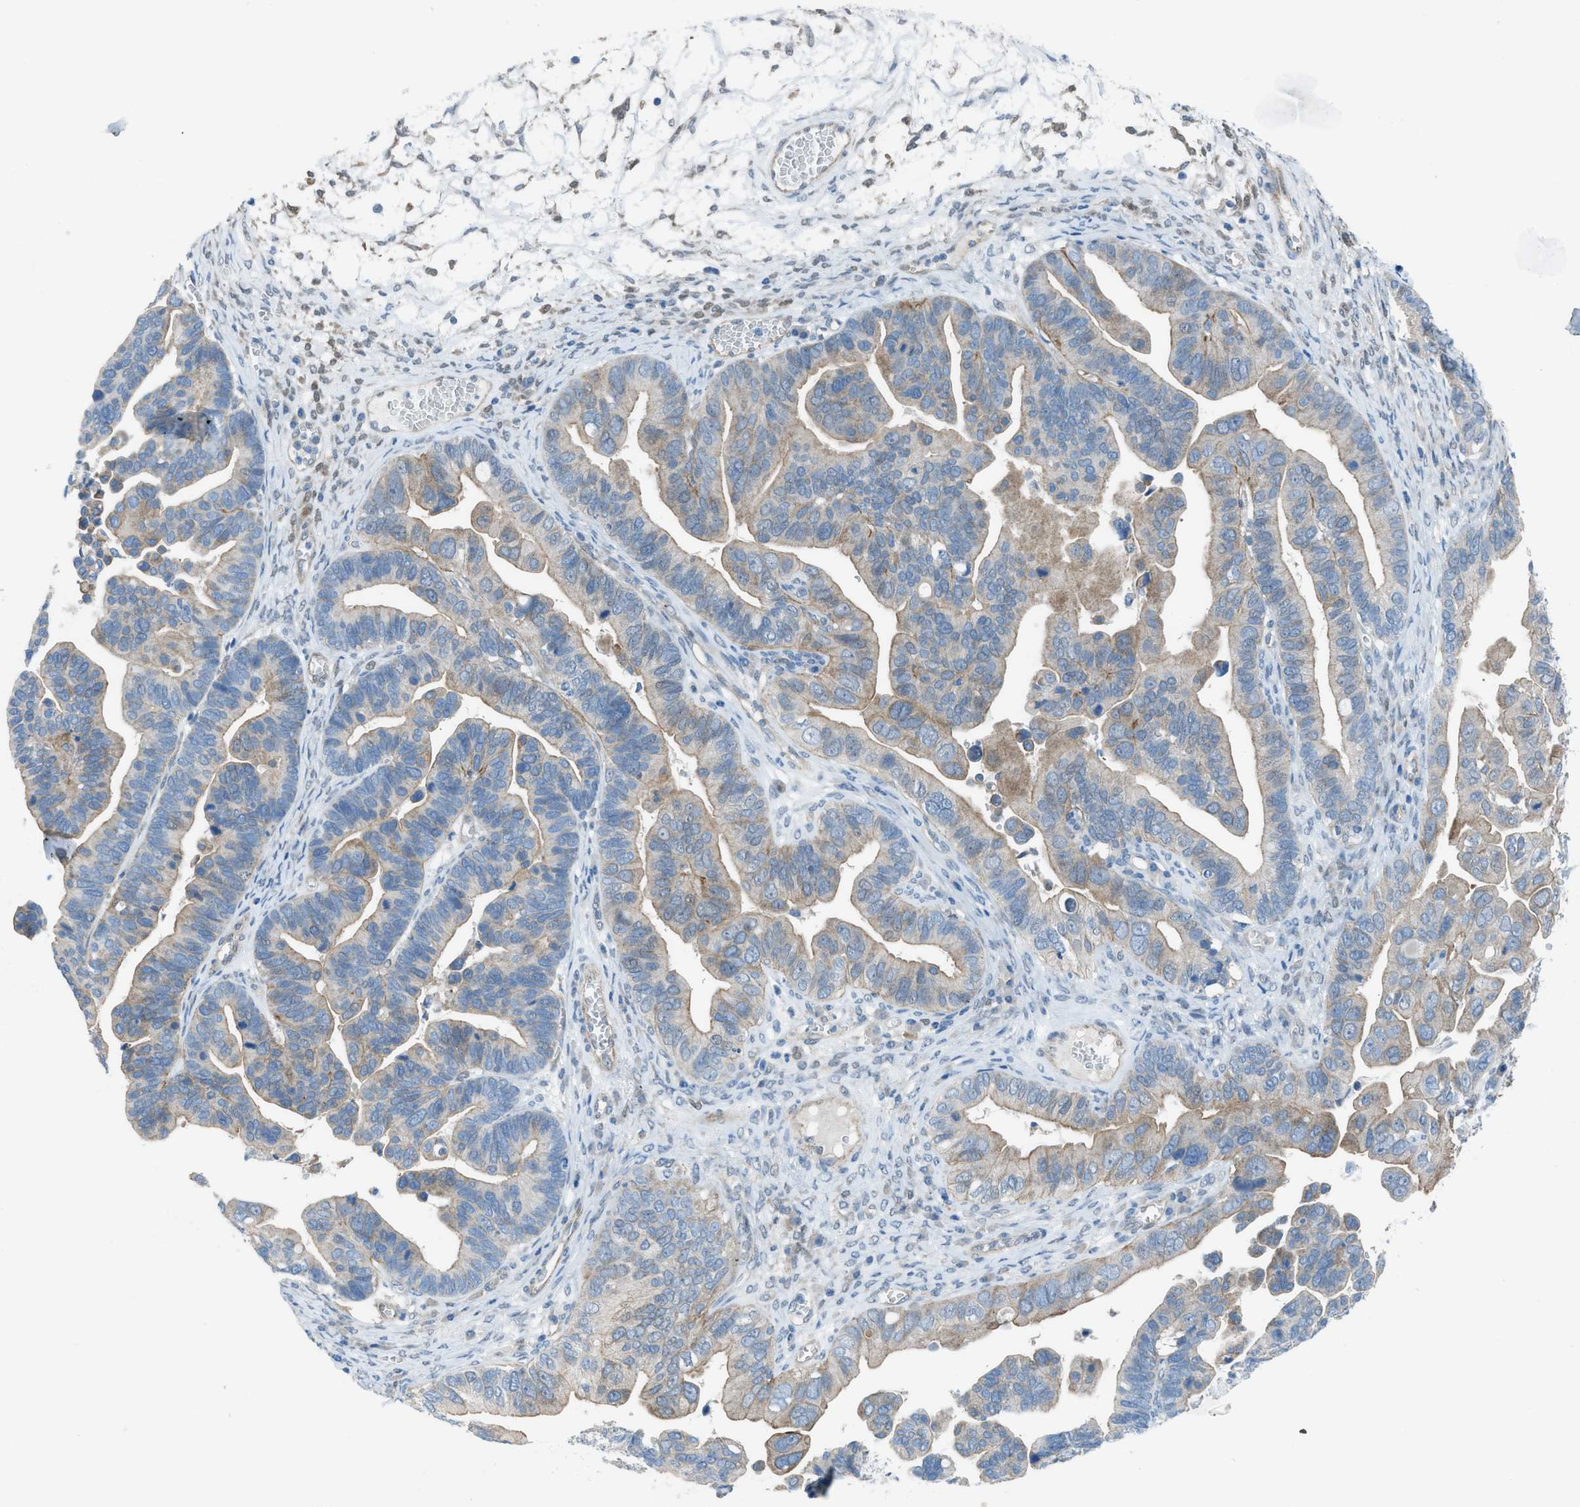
{"staining": {"intensity": "weak", "quantity": "25%-75%", "location": "cytoplasmic/membranous"}, "tissue": "ovarian cancer", "cell_type": "Tumor cells", "image_type": "cancer", "snomed": [{"axis": "morphology", "description": "Cystadenocarcinoma, serous, NOS"}, {"axis": "topography", "description": "Ovary"}], "caption": "Immunohistochemistry (IHC) of human ovarian cancer (serous cystadenocarcinoma) reveals low levels of weak cytoplasmic/membranous staining in approximately 25%-75% of tumor cells.", "gene": "PRKN", "patient": {"sex": "female", "age": 56}}